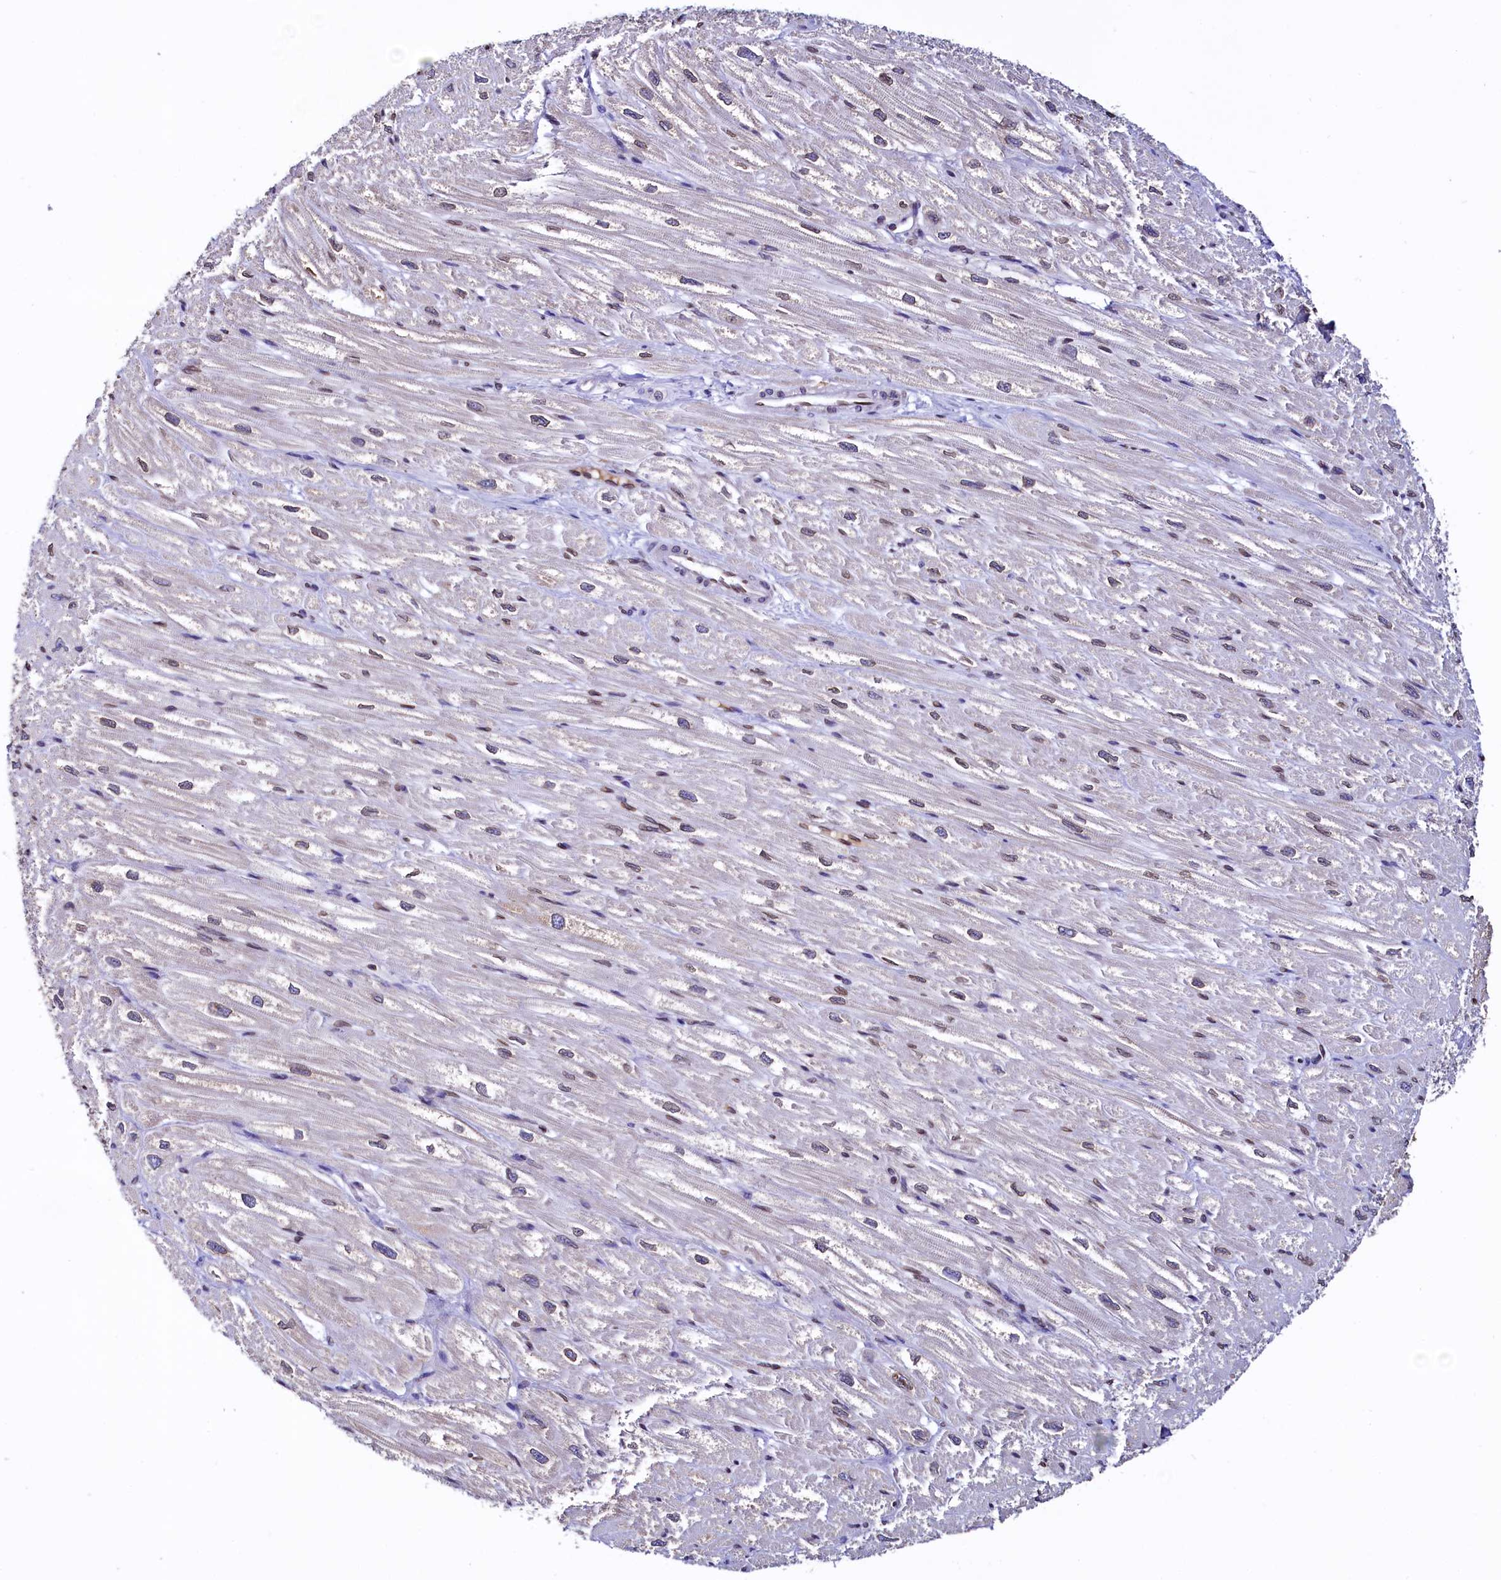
{"staining": {"intensity": "weak", "quantity": "25%-75%", "location": "cytoplasmic/membranous,nuclear"}, "tissue": "heart muscle", "cell_type": "Cardiomyocytes", "image_type": "normal", "snomed": [{"axis": "morphology", "description": "Normal tissue, NOS"}, {"axis": "topography", "description": "Heart"}], "caption": "The immunohistochemical stain shows weak cytoplasmic/membranous,nuclear positivity in cardiomyocytes of unremarkable heart muscle. Nuclei are stained in blue.", "gene": "HAND1", "patient": {"sex": "male", "age": 50}}